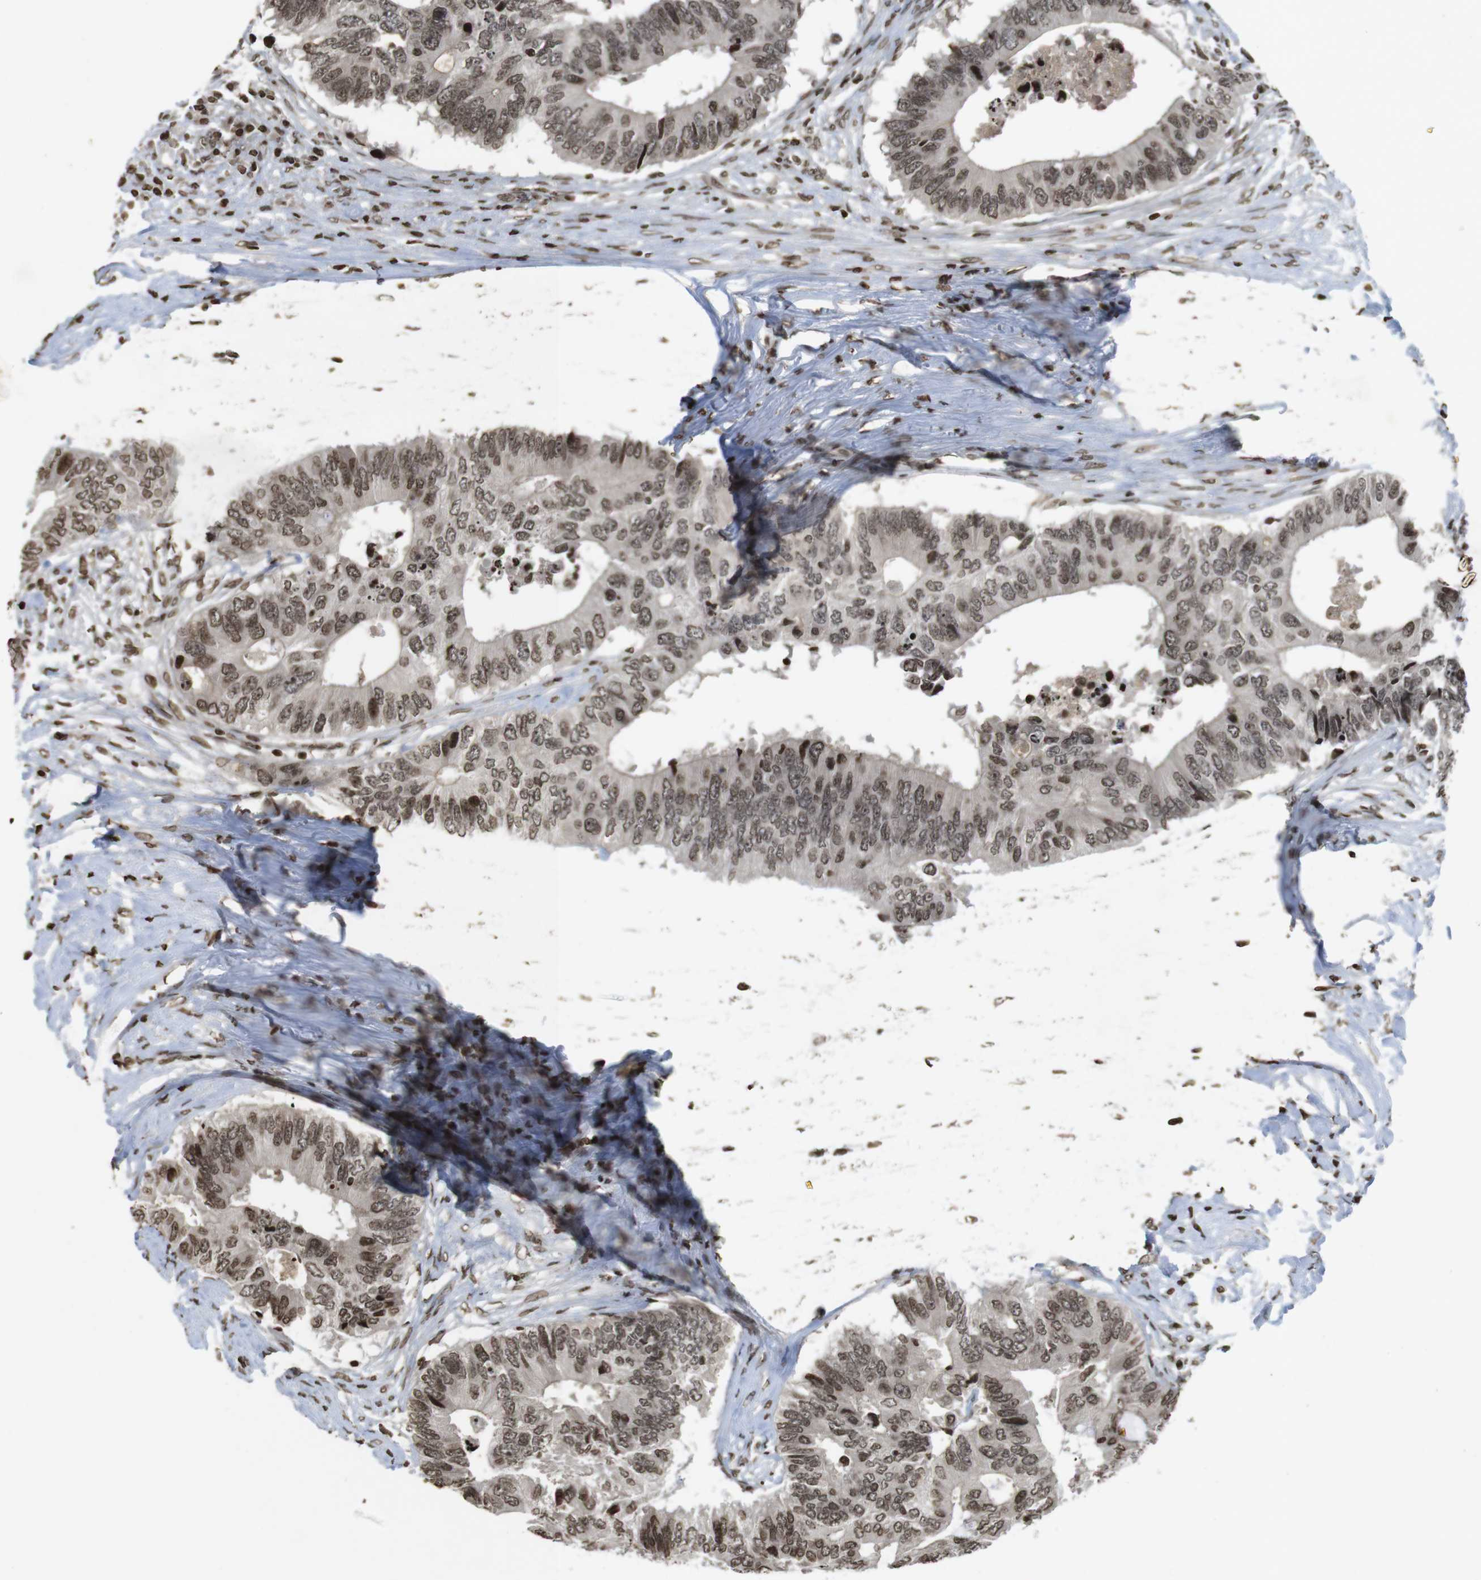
{"staining": {"intensity": "moderate", "quantity": ">75%", "location": "cytoplasmic/membranous,nuclear"}, "tissue": "colorectal cancer", "cell_type": "Tumor cells", "image_type": "cancer", "snomed": [{"axis": "morphology", "description": "Adenocarcinoma, NOS"}, {"axis": "topography", "description": "Colon"}], "caption": "Brown immunohistochemical staining in colorectal cancer (adenocarcinoma) demonstrates moderate cytoplasmic/membranous and nuclear expression in approximately >75% of tumor cells. (DAB (3,3'-diaminobenzidine) IHC with brightfield microscopy, high magnification).", "gene": "FOXA3", "patient": {"sex": "male", "age": 71}}